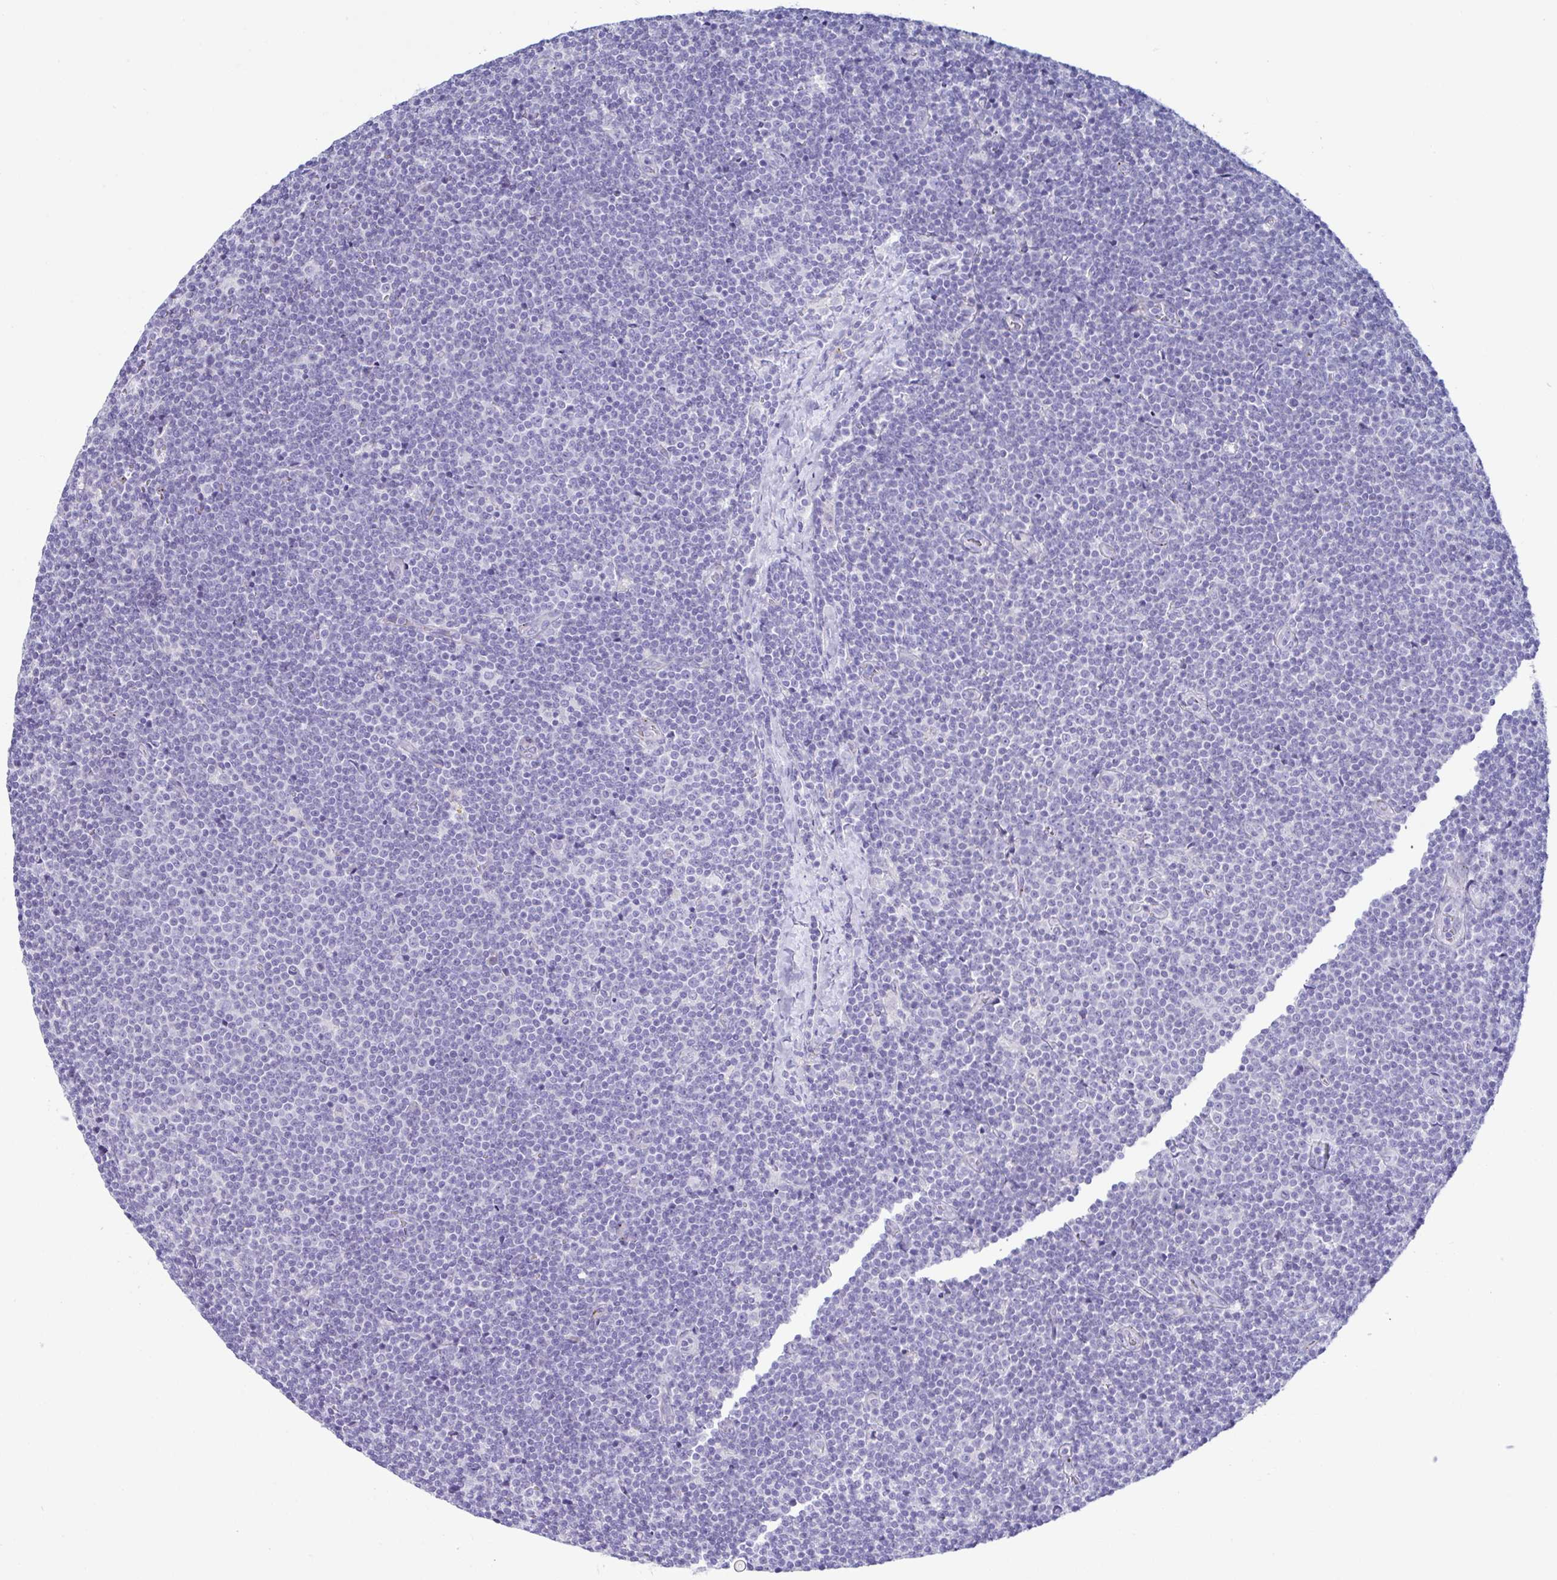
{"staining": {"intensity": "negative", "quantity": "none", "location": "none"}, "tissue": "lymphoma", "cell_type": "Tumor cells", "image_type": "cancer", "snomed": [{"axis": "morphology", "description": "Malignant lymphoma, non-Hodgkin's type, Low grade"}, {"axis": "topography", "description": "Lymph node"}], "caption": "The immunohistochemistry (IHC) micrograph has no significant positivity in tumor cells of lymphoma tissue.", "gene": "MED11", "patient": {"sex": "male", "age": 48}}